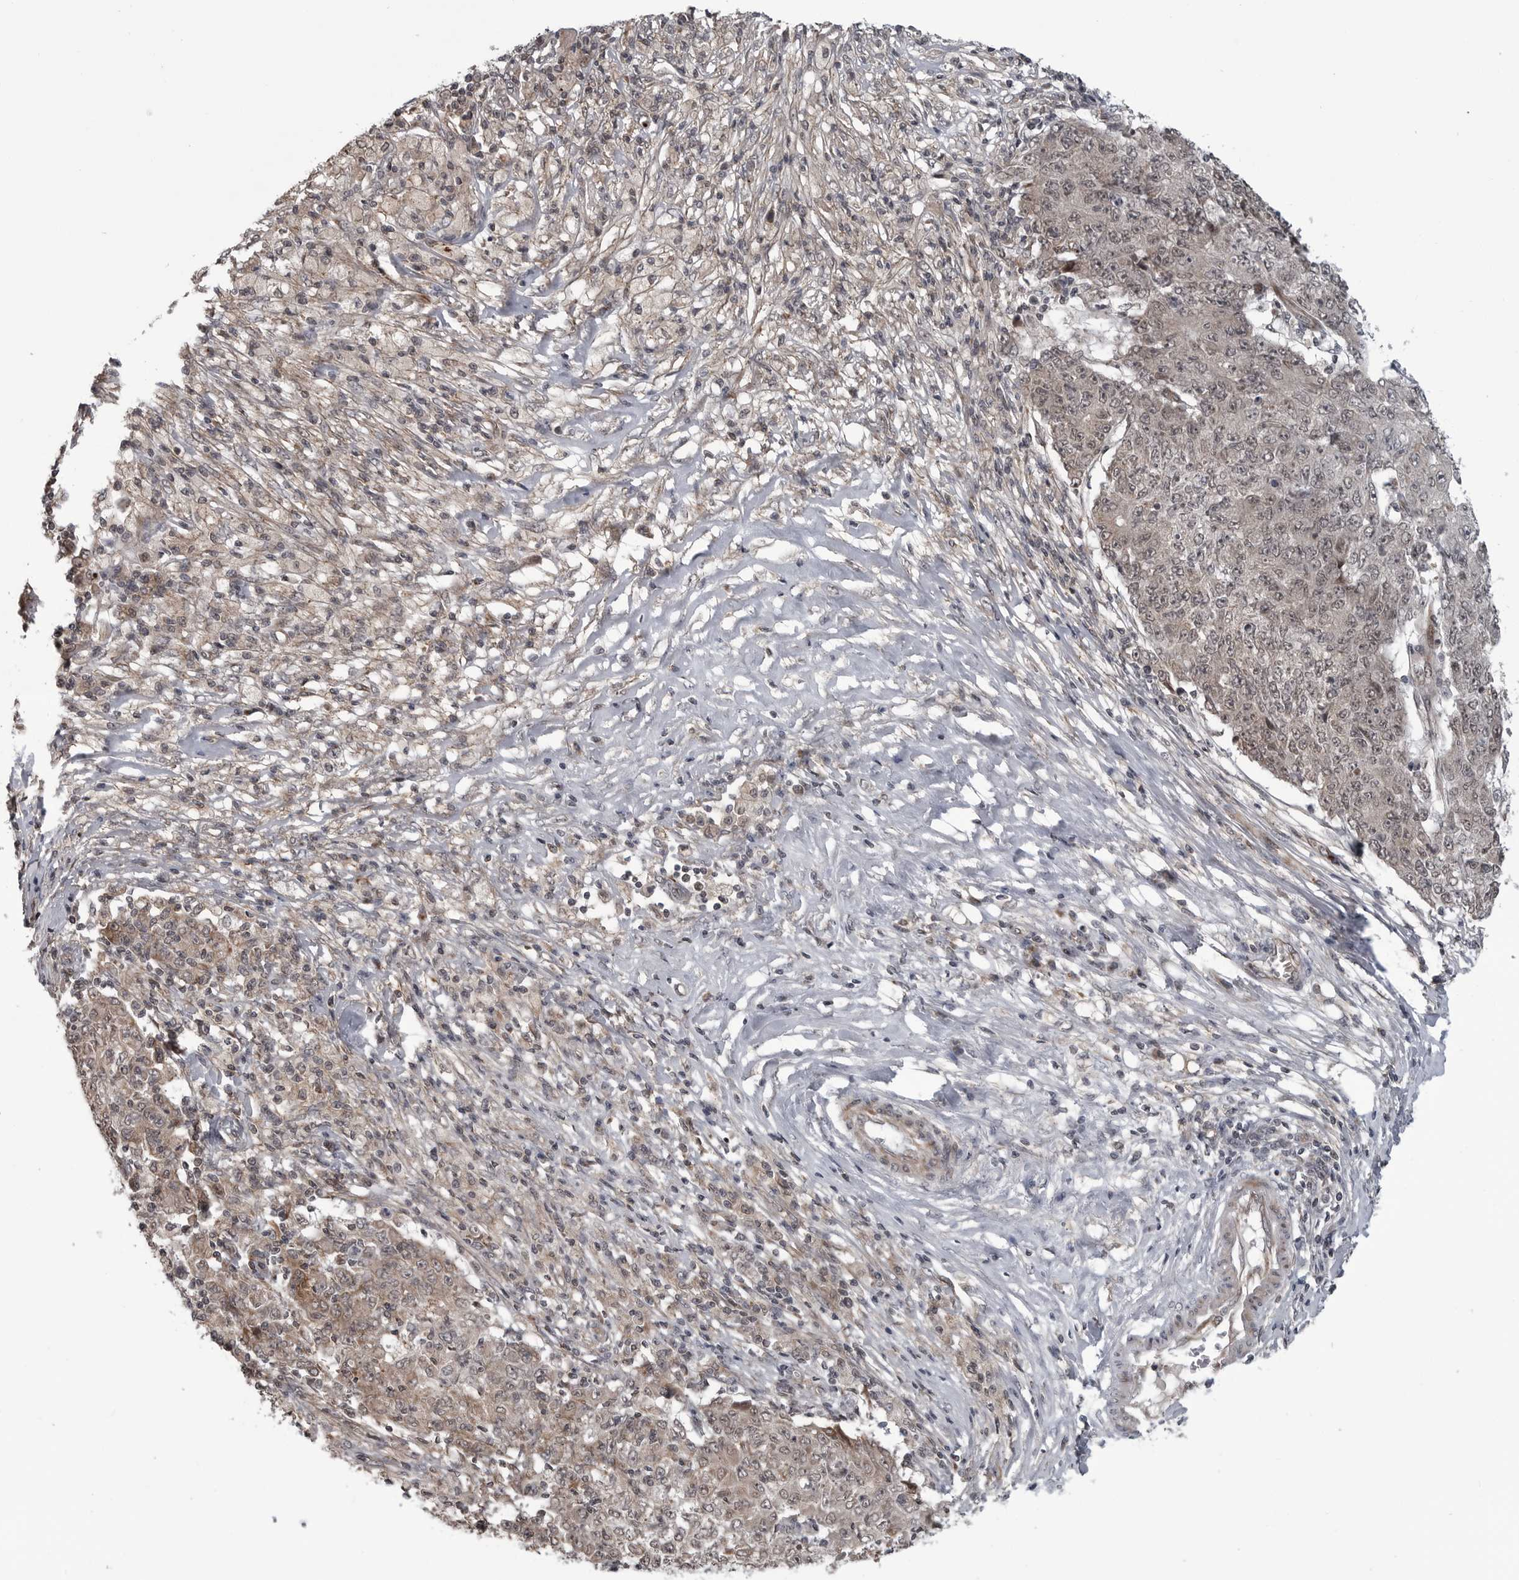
{"staining": {"intensity": "weak", "quantity": ">75%", "location": "cytoplasmic/membranous,nuclear"}, "tissue": "ovarian cancer", "cell_type": "Tumor cells", "image_type": "cancer", "snomed": [{"axis": "morphology", "description": "Carcinoma, endometroid"}, {"axis": "topography", "description": "Ovary"}], "caption": "This is an image of immunohistochemistry (IHC) staining of ovarian endometroid carcinoma, which shows weak staining in the cytoplasmic/membranous and nuclear of tumor cells.", "gene": "FAAP100", "patient": {"sex": "female", "age": 42}}